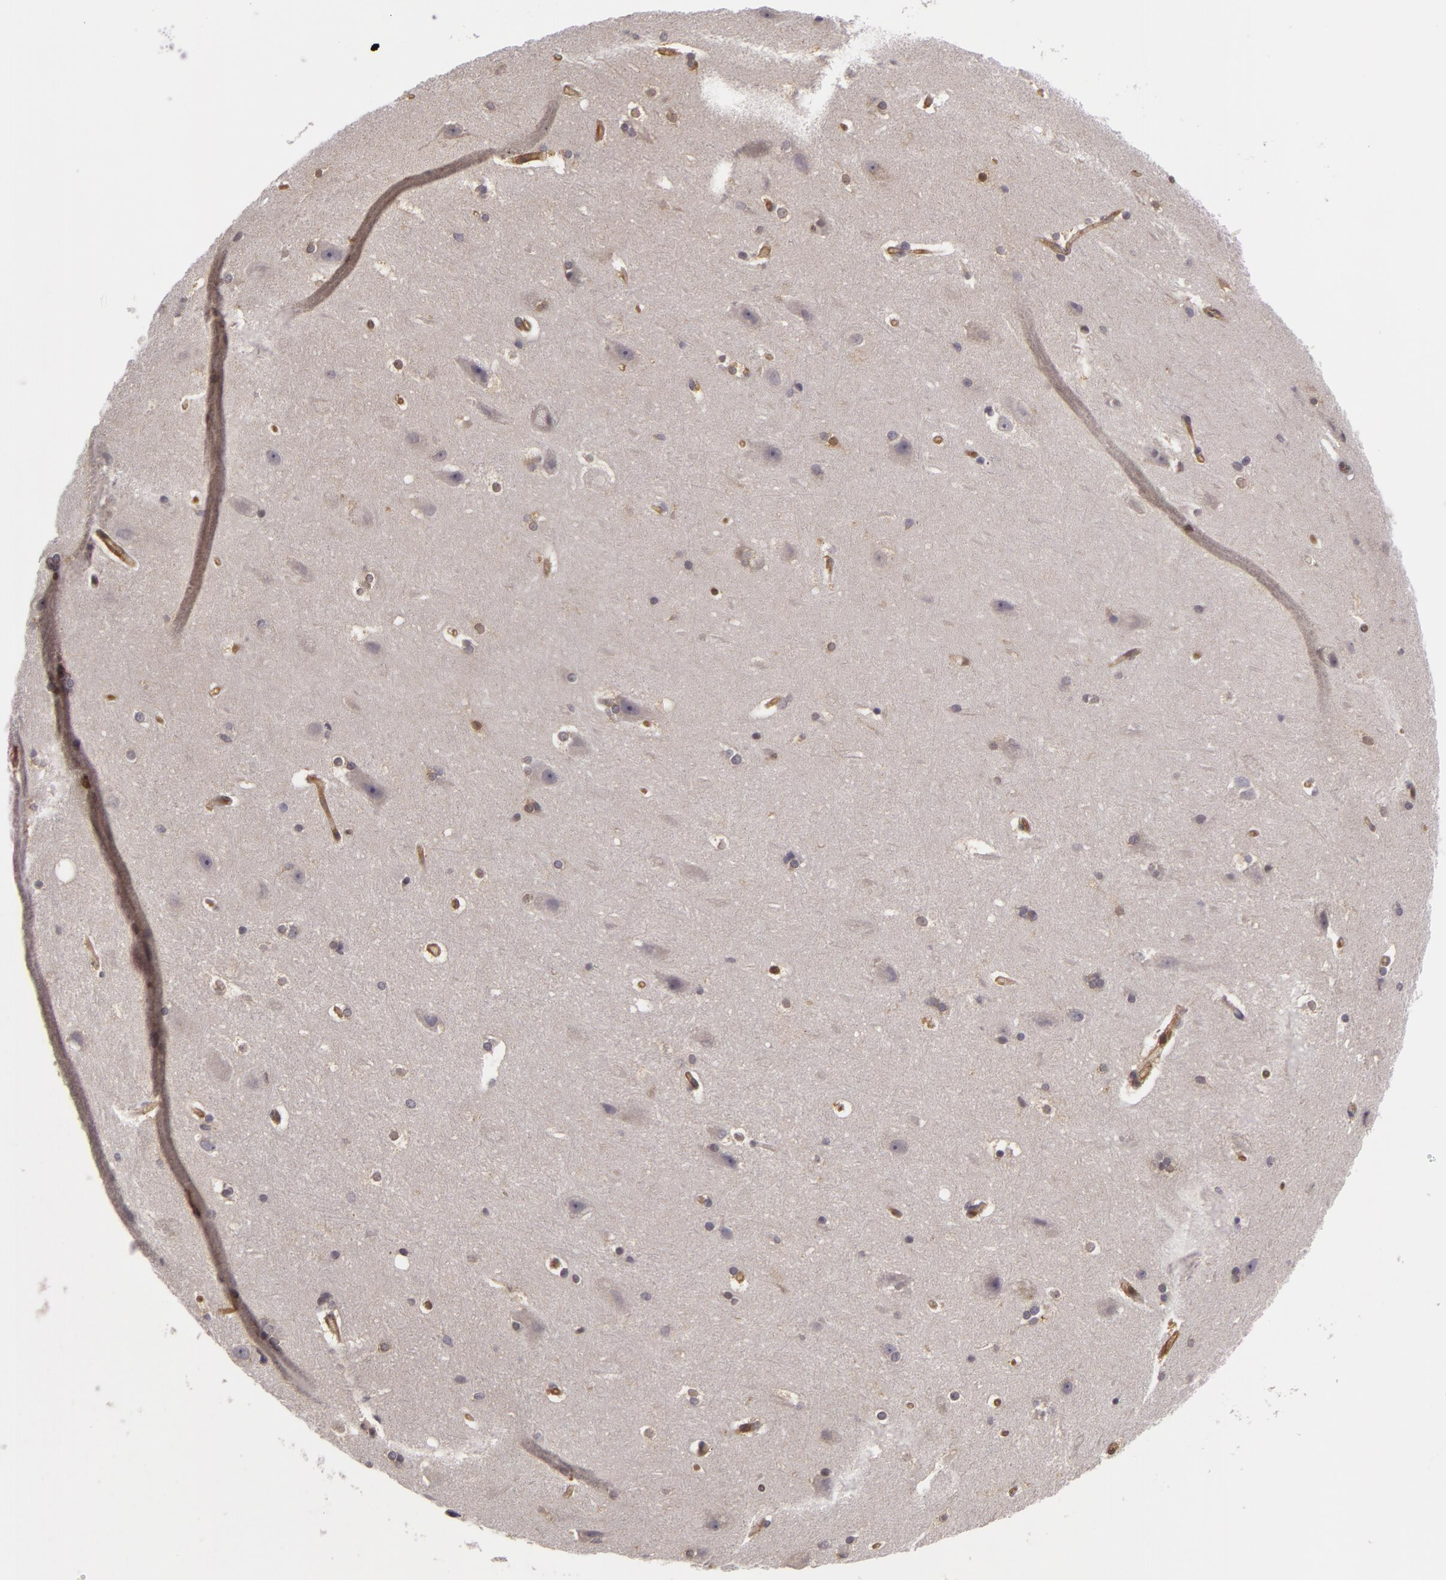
{"staining": {"intensity": "negative", "quantity": "none", "location": "none"}, "tissue": "hippocampus", "cell_type": "Glial cells", "image_type": "normal", "snomed": [{"axis": "morphology", "description": "Normal tissue, NOS"}, {"axis": "topography", "description": "Hippocampus"}], "caption": "Photomicrograph shows no protein positivity in glial cells of normal hippocampus.", "gene": "ZNF229", "patient": {"sex": "female", "age": 19}}